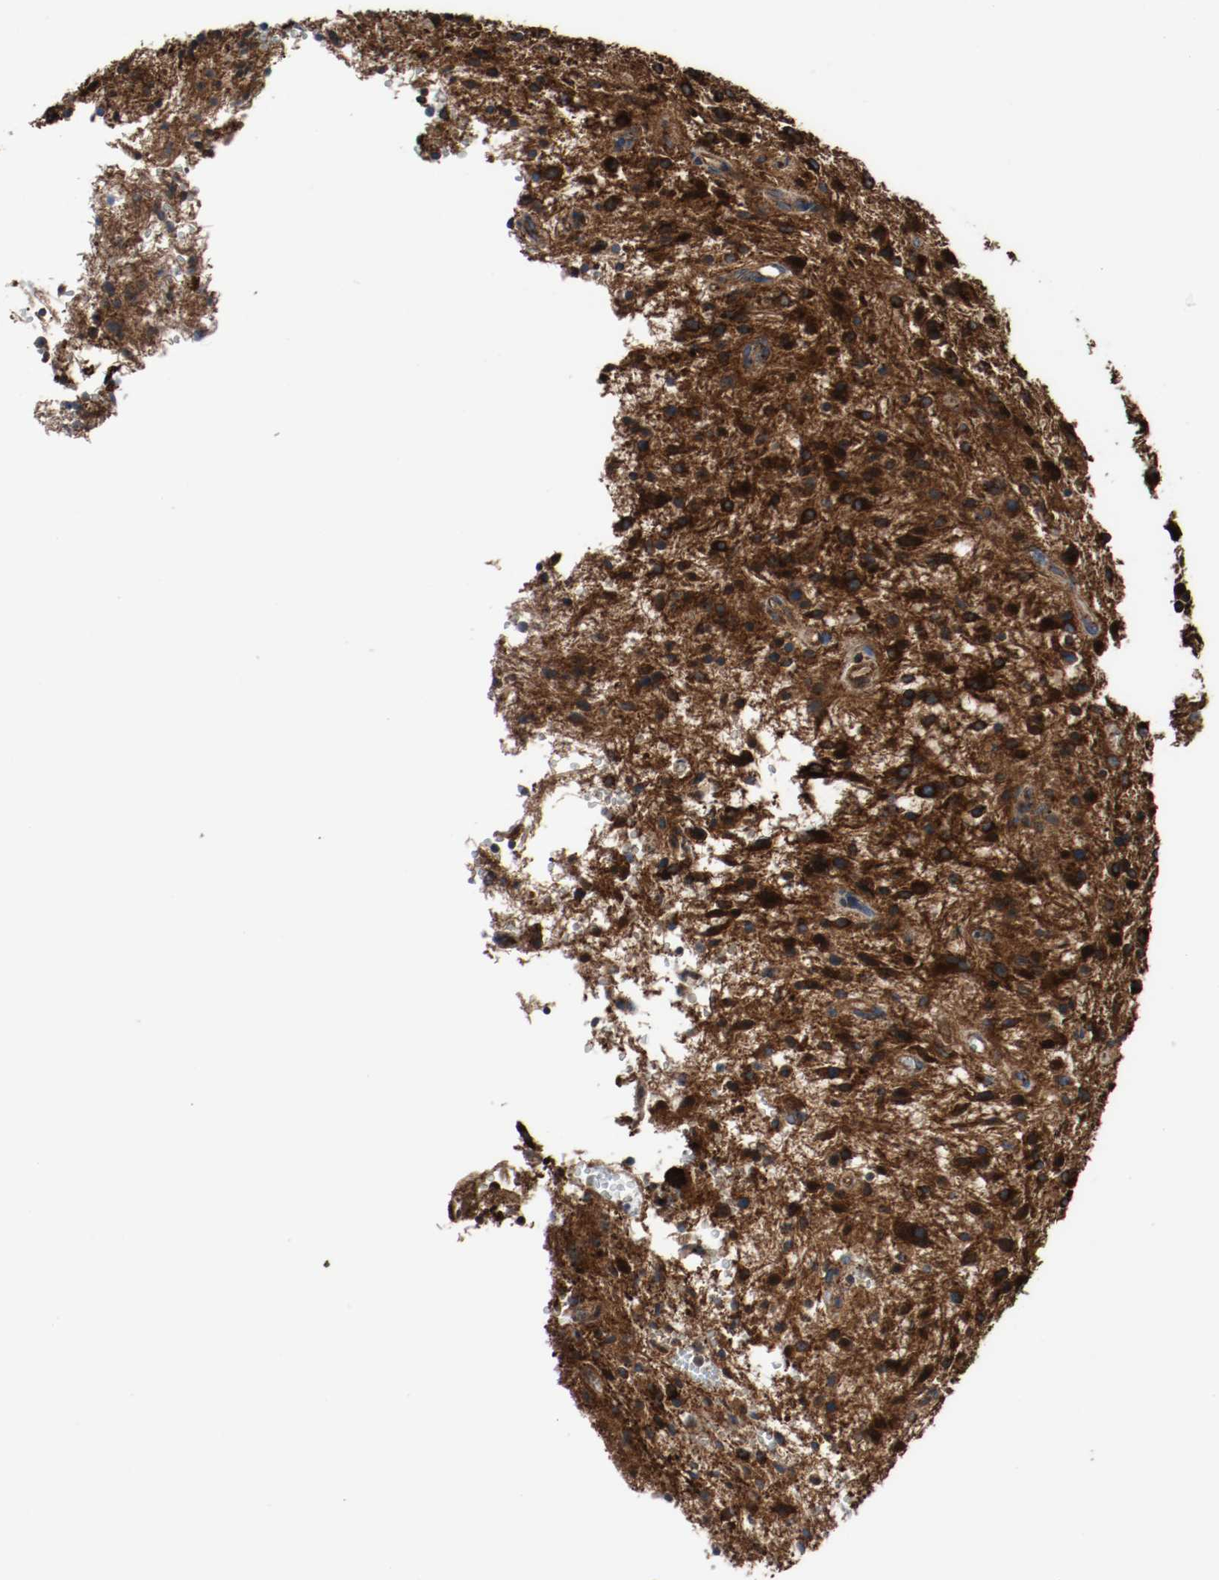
{"staining": {"intensity": "strong", "quantity": ">75%", "location": "cytoplasmic/membranous"}, "tissue": "glioma", "cell_type": "Tumor cells", "image_type": "cancer", "snomed": [{"axis": "morphology", "description": "Glioma, malignant, NOS"}, {"axis": "topography", "description": "Cerebellum"}], "caption": "Protein analysis of glioma tissue shows strong cytoplasmic/membranous positivity in approximately >75% of tumor cells. (DAB (3,3'-diaminobenzidine) IHC, brown staining for protein, blue staining for nuclei).", "gene": "TUBA3D", "patient": {"sex": "female", "age": 10}}